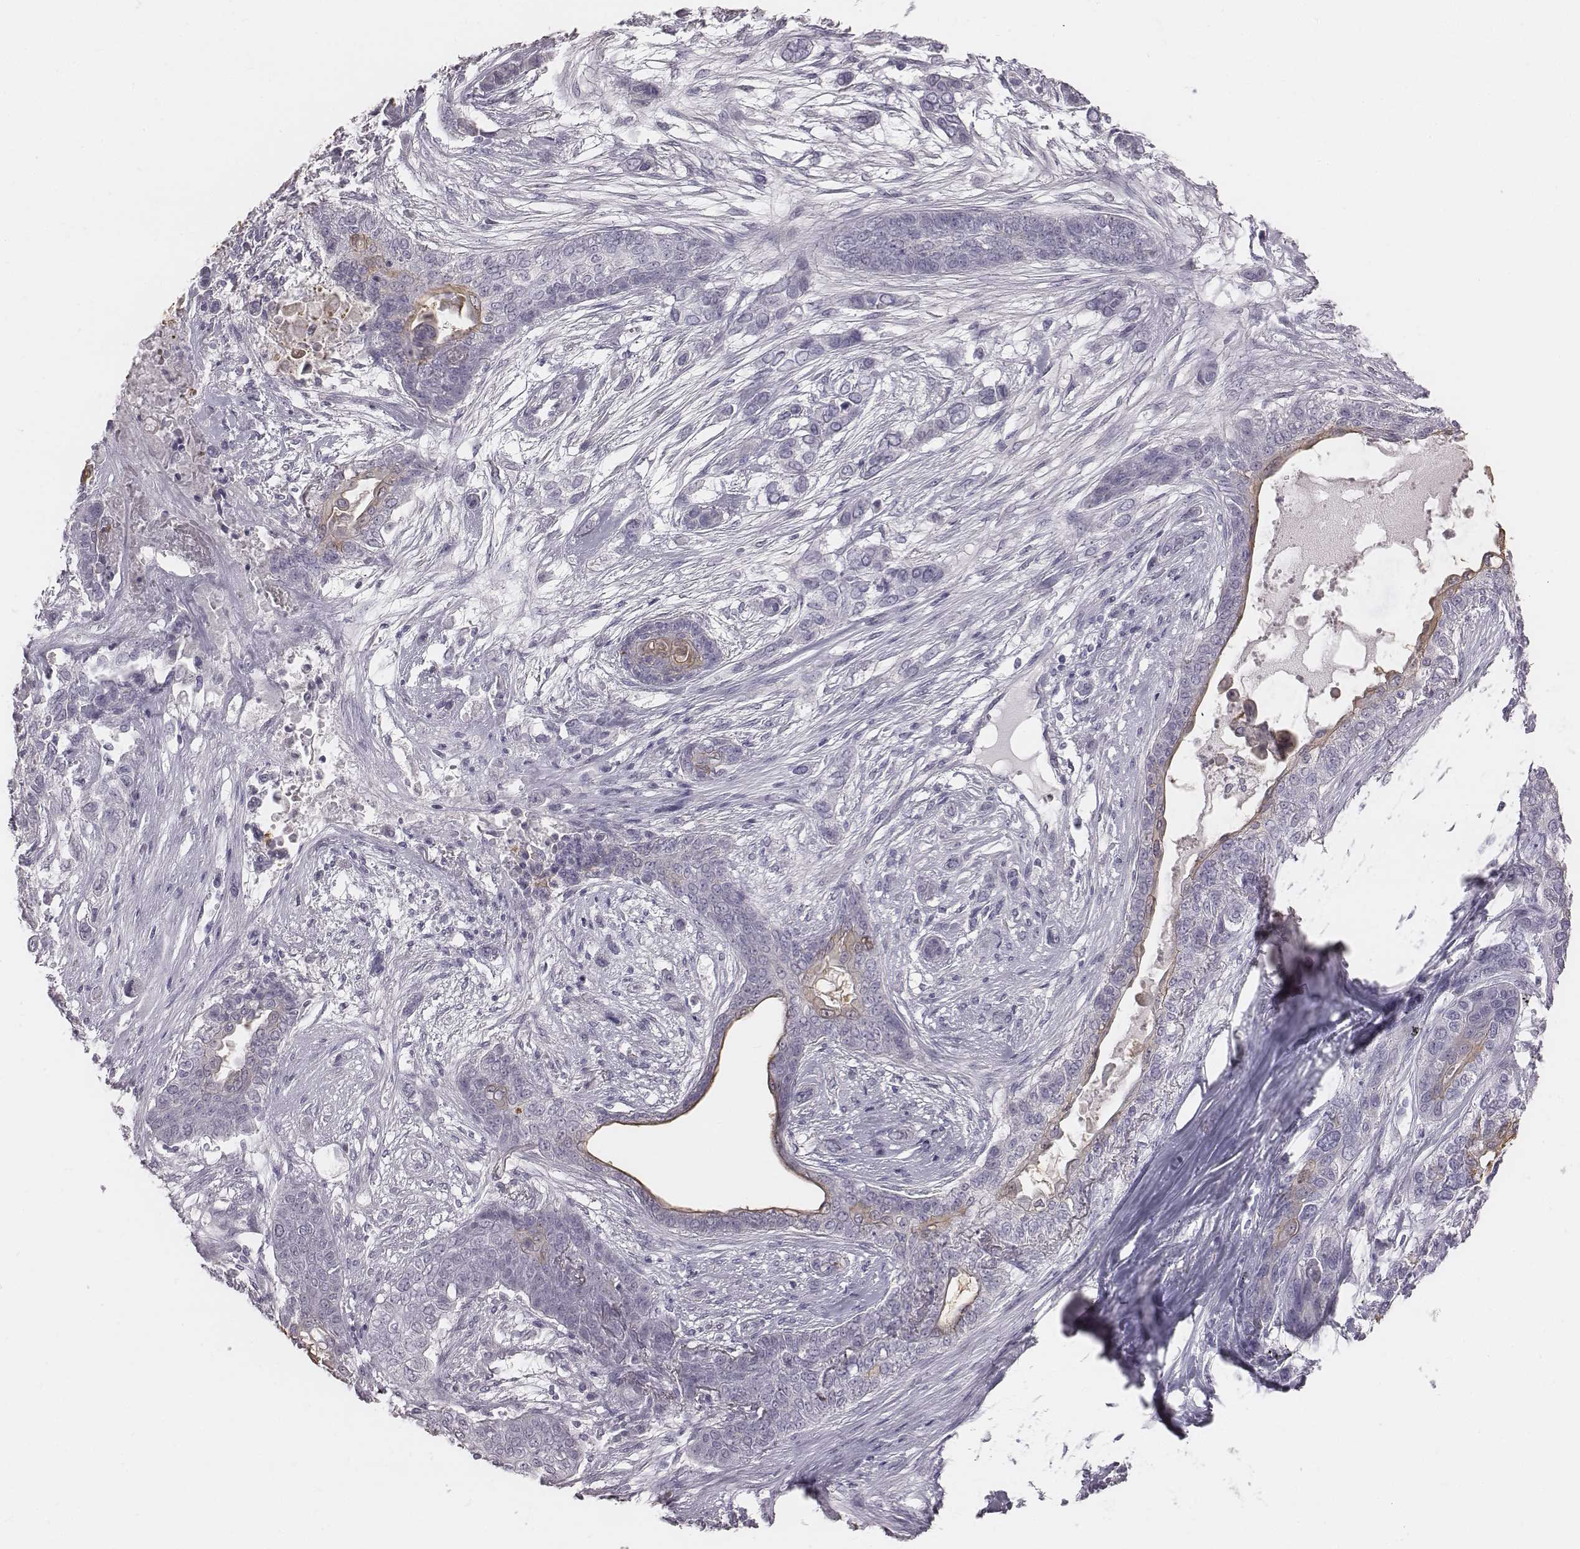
{"staining": {"intensity": "negative", "quantity": "none", "location": "none"}, "tissue": "lung cancer", "cell_type": "Tumor cells", "image_type": "cancer", "snomed": [{"axis": "morphology", "description": "Squamous cell carcinoma, NOS"}, {"axis": "topography", "description": "Lung"}], "caption": "Lung squamous cell carcinoma stained for a protein using immunohistochemistry shows no expression tumor cells.", "gene": "C6orf58", "patient": {"sex": "female", "age": 70}}